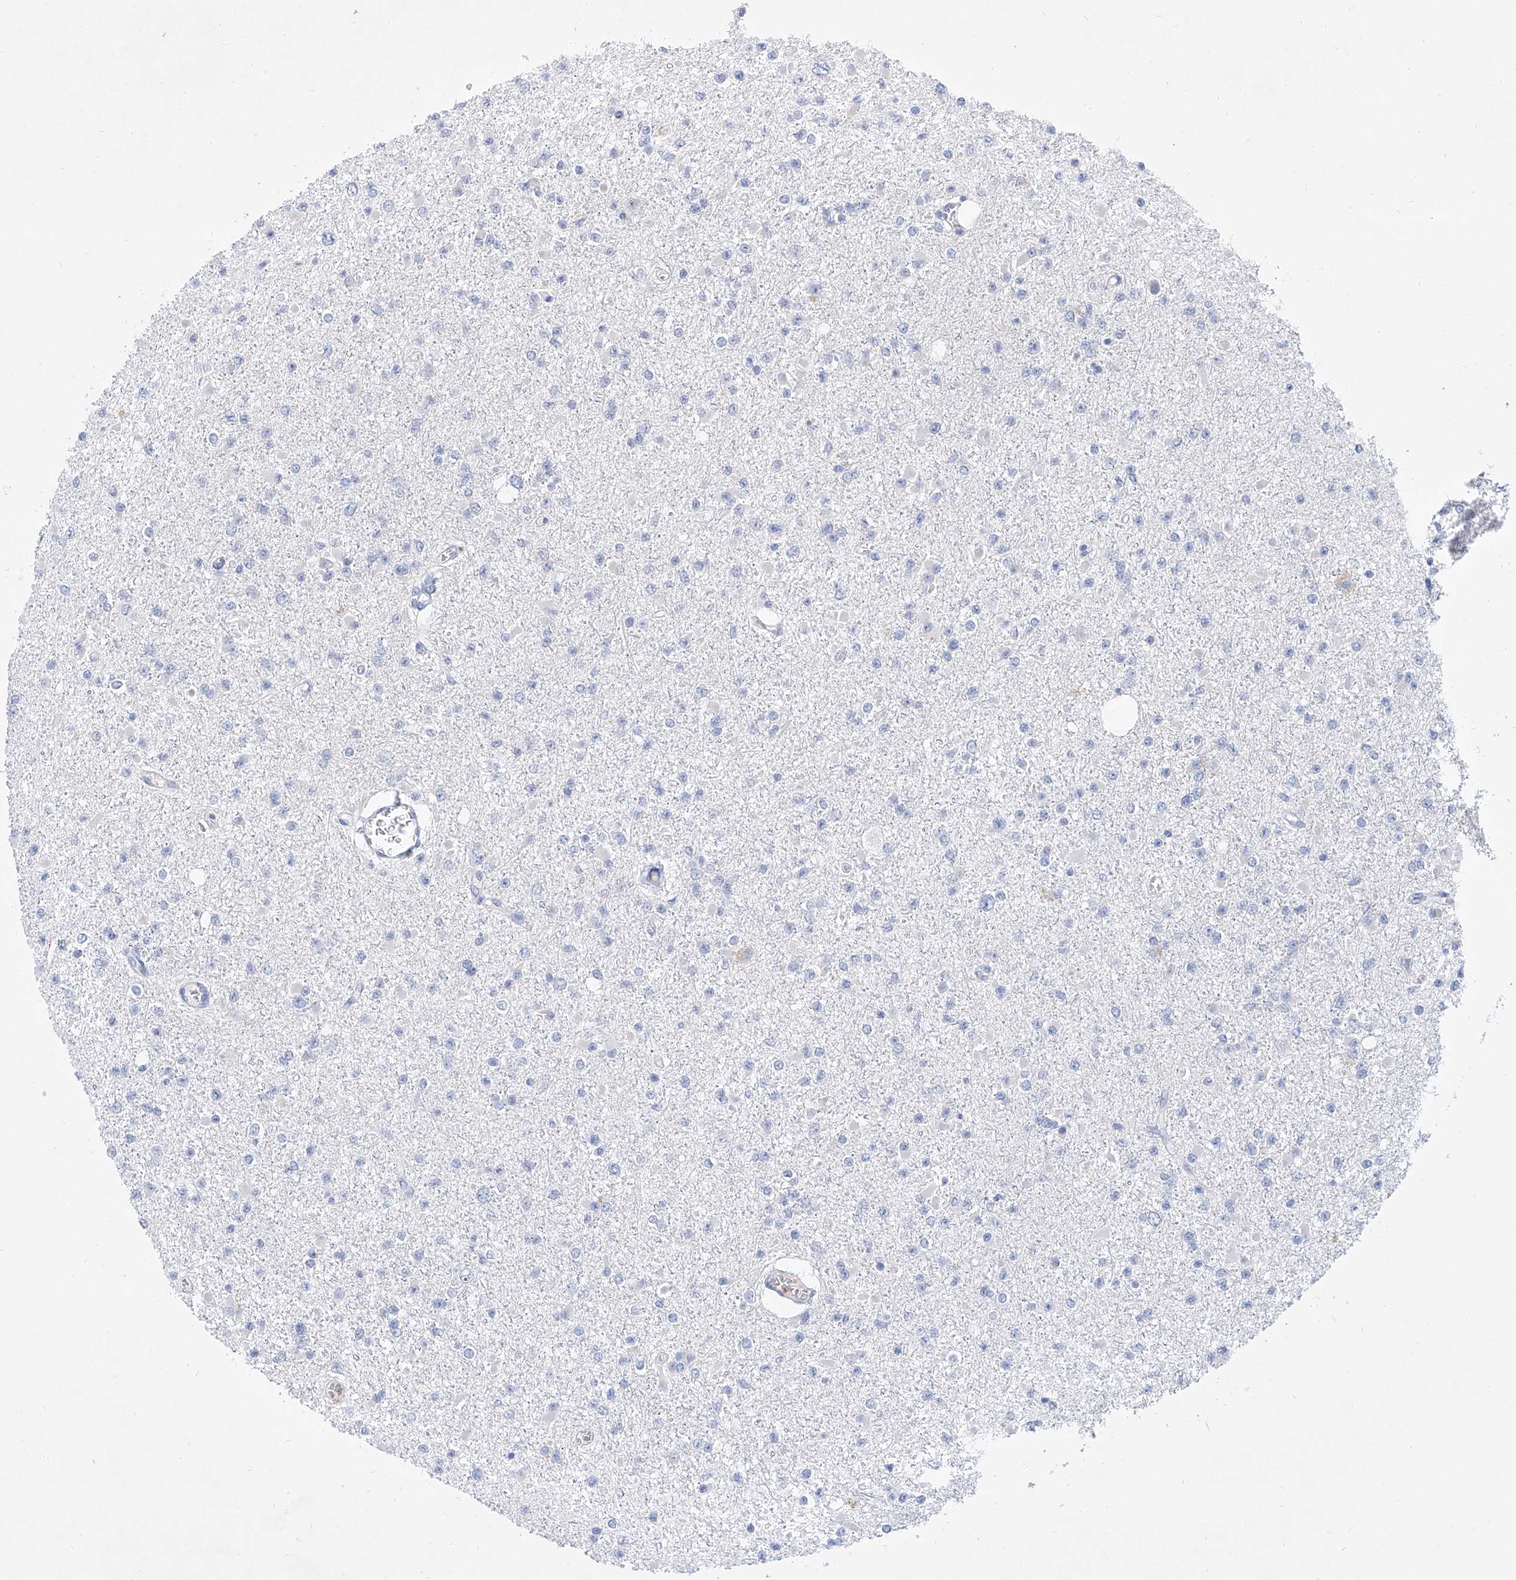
{"staining": {"intensity": "negative", "quantity": "none", "location": "none"}, "tissue": "glioma", "cell_type": "Tumor cells", "image_type": "cancer", "snomed": [{"axis": "morphology", "description": "Glioma, malignant, Low grade"}, {"axis": "topography", "description": "Brain"}], "caption": "Glioma was stained to show a protein in brown. There is no significant staining in tumor cells.", "gene": "BPTF", "patient": {"sex": "female", "age": 22}}